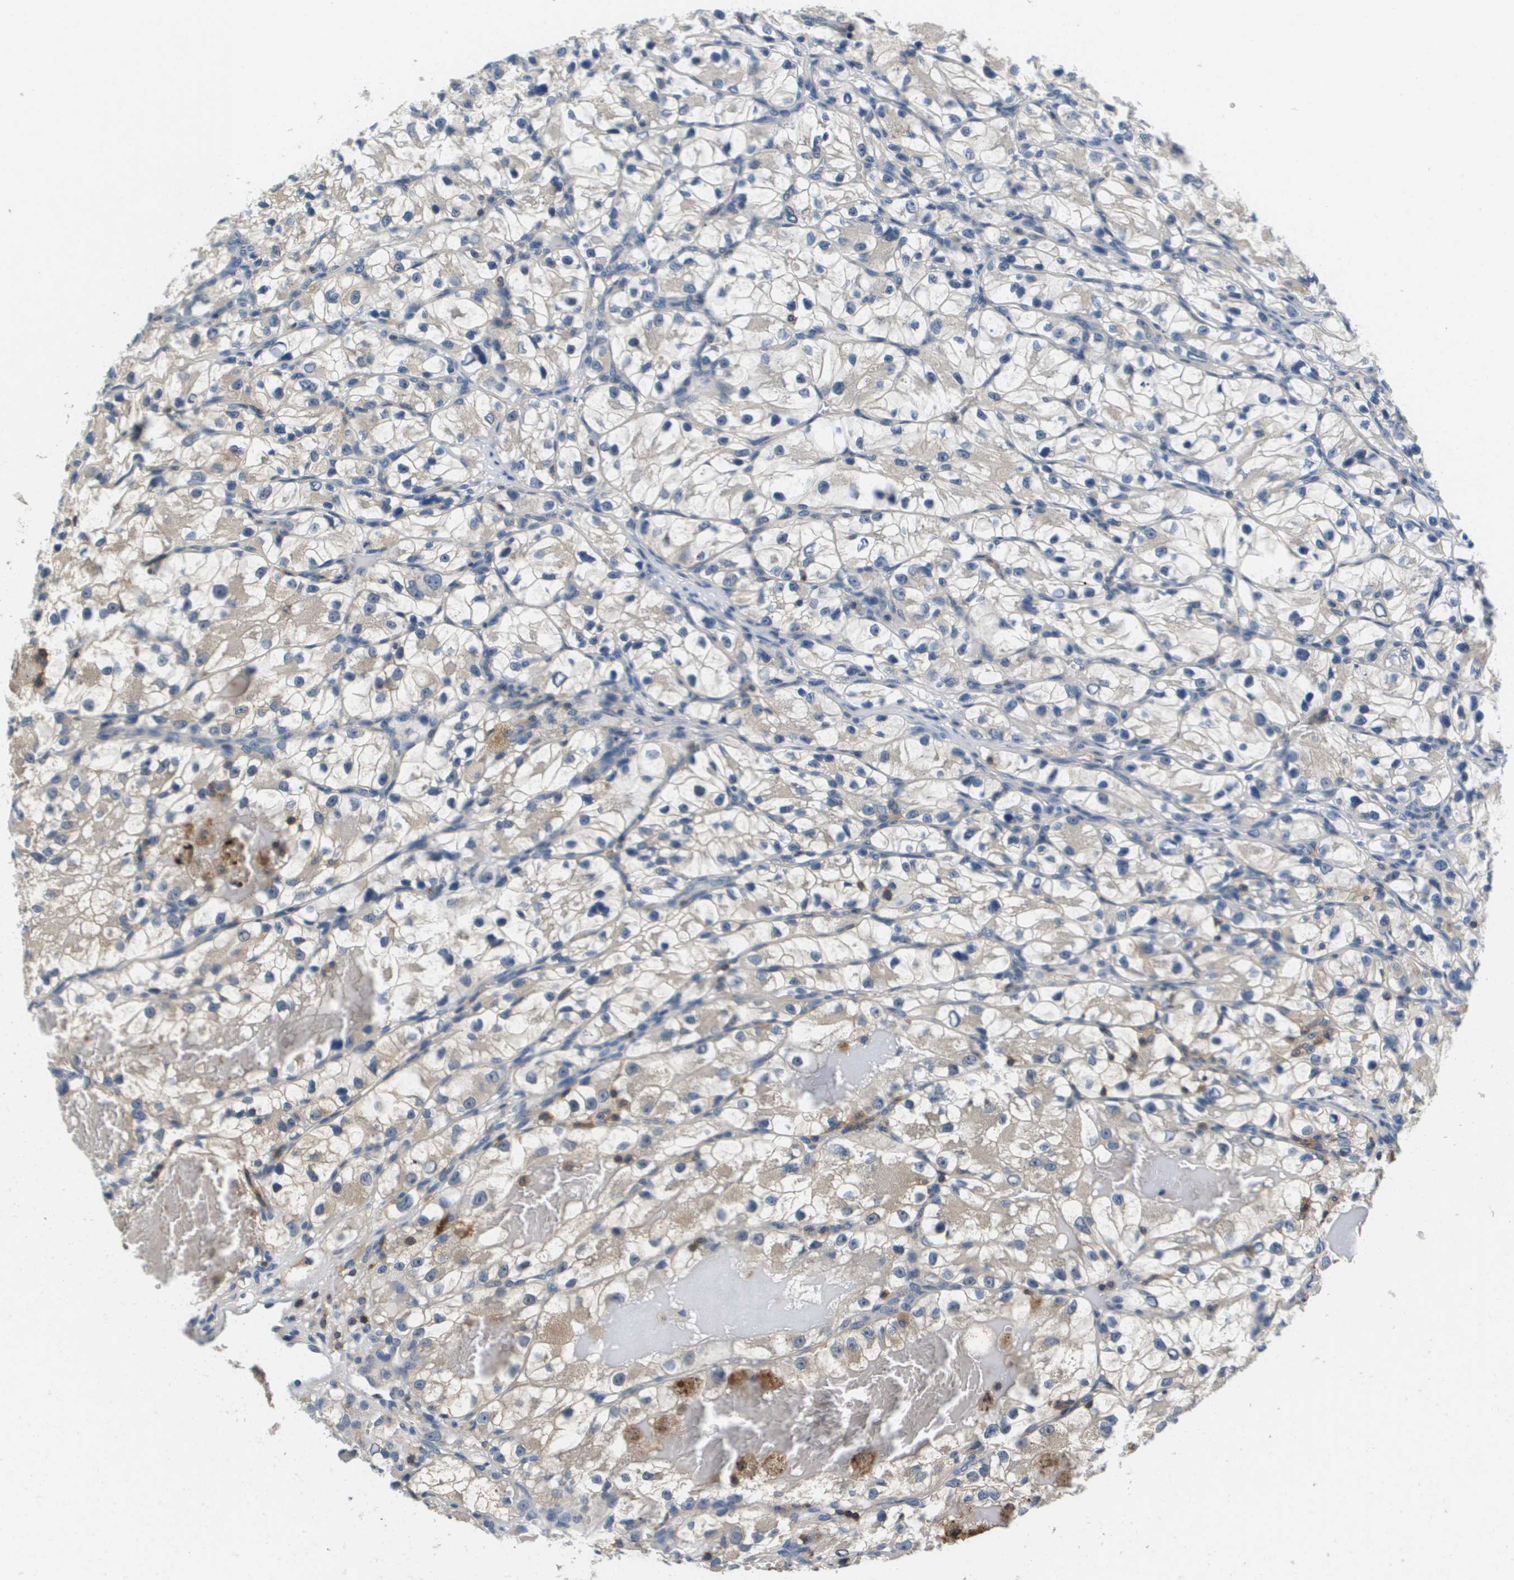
{"staining": {"intensity": "weak", "quantity": "25%-75%", "location": "cytoplasmic/membranous"}, "tissue": "renal cancer", "cell_type": "Tumor cells", "image_type": "cancer", "snomed": [{"axis": "morphology", "description": "Adenocarcinoma, NOS"}, {"axis": "topography", "description": "Kidney"}], "caption": "Renal adenocarcinoma was stained to show a protein in brown. There is low levels of weak cytoplasmic/membranous staining in approximately 25%-75% of tumor cells.", "gene": "KCNQ5", "patient": {"sex": "female", "age": 57}}